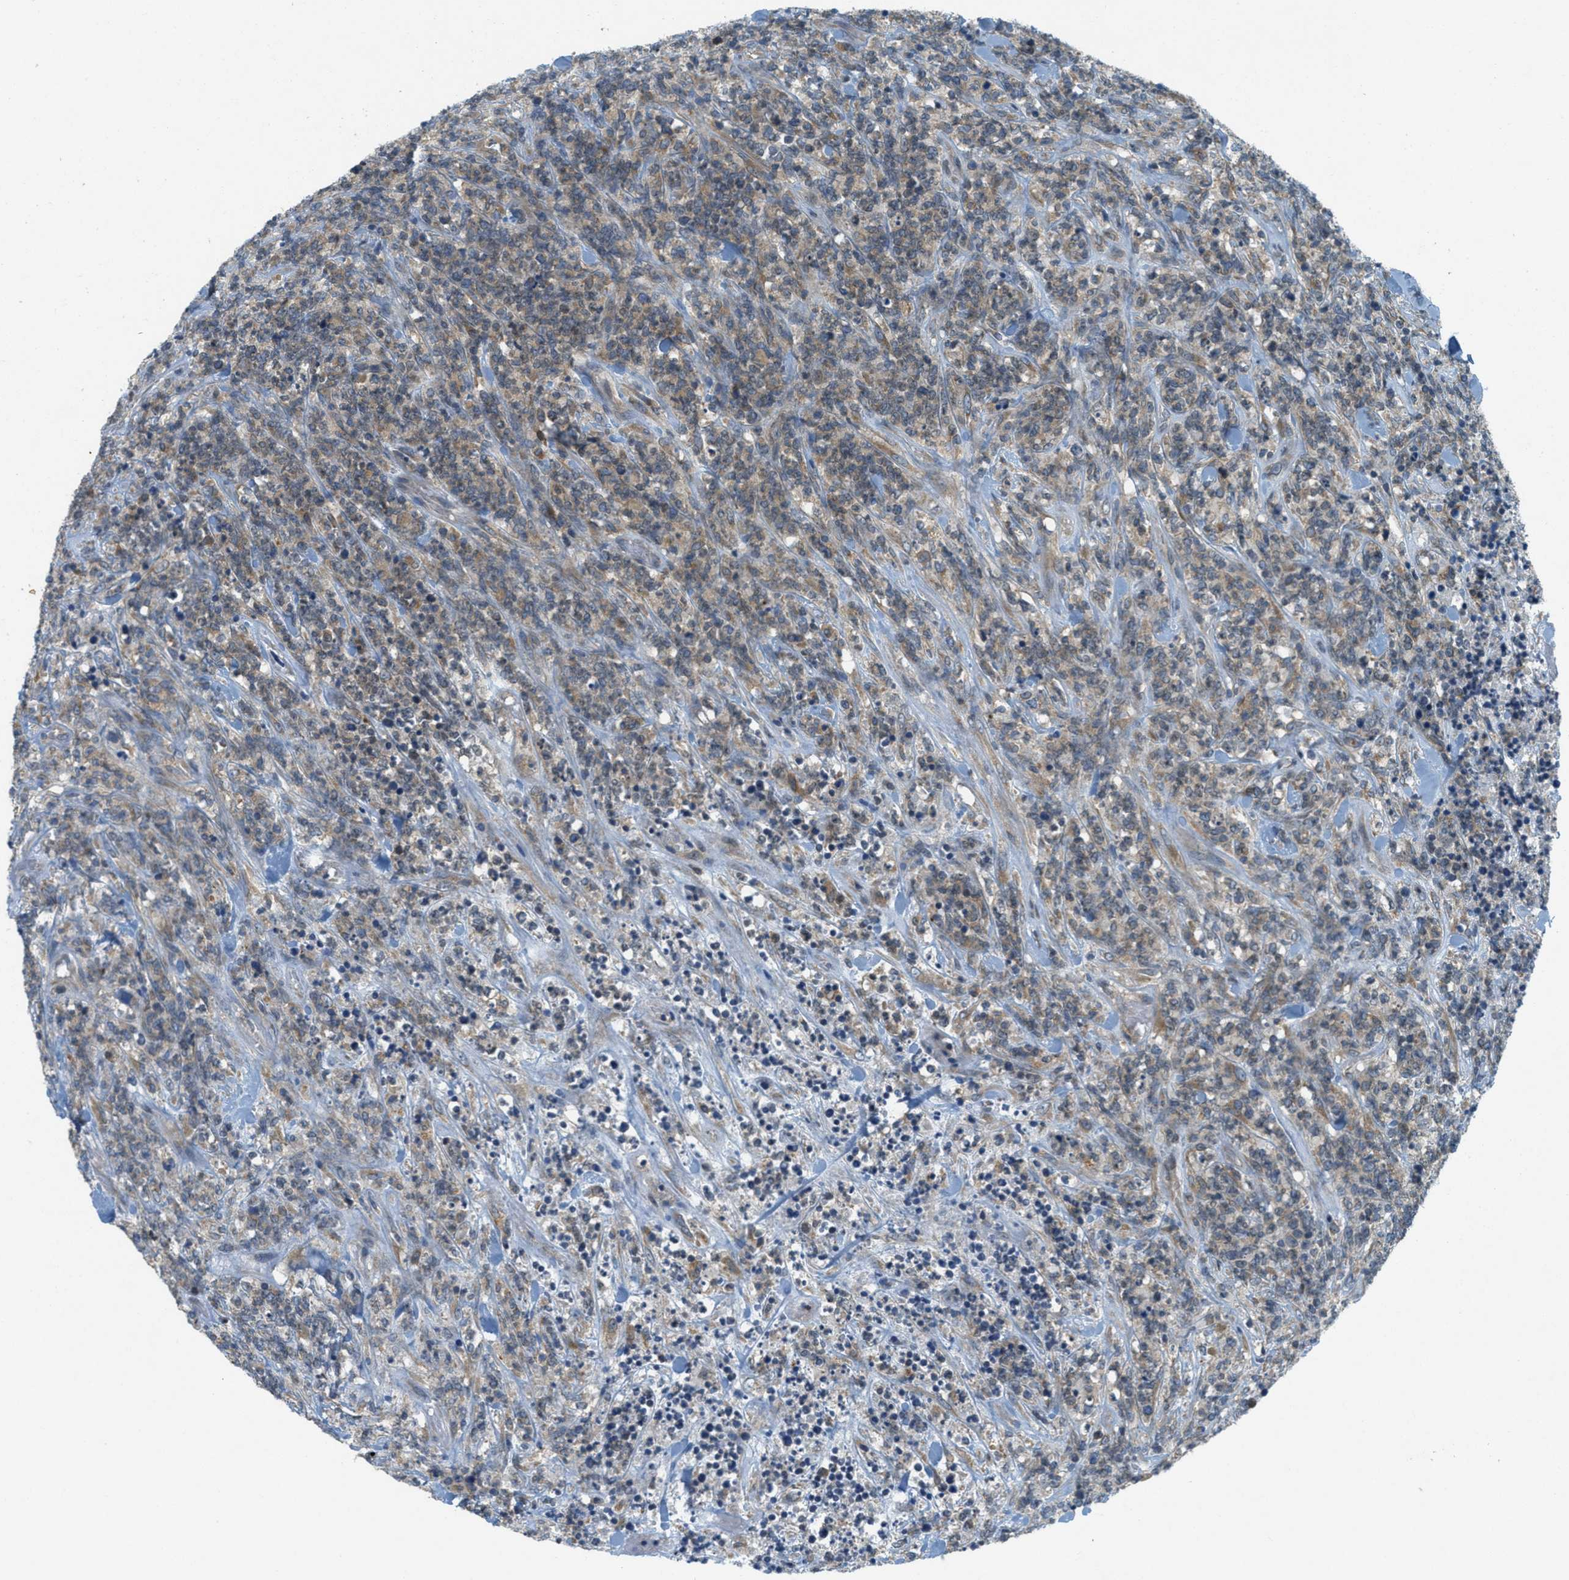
{"staining": {"intensity": "weak", "quantity": "25%-75%", "location": "cytoplasmic/membranous"}, "tissue": "lymphoma", "cell_type": "Tumor cells", "image_type": "cancer", "snomed": [{"axis": "morphology", "description": "Malignant lymphoma, non-Hodgkin's type, High grade"}, {"axis": "topography", "description": "Soft tissue"}], "caption": "Lymphoma was stained to show a protein in brown. There is low levels of weak cytoplasmic/membranous positivity in about 25%-75% of tumor cells. (DAB (3,3'-diaminobenzidine) = brown stain, brightfield microscopy at high magnification).", "gene": "SIGMAR1", "patient": {"sex": "male", "age": 18}}